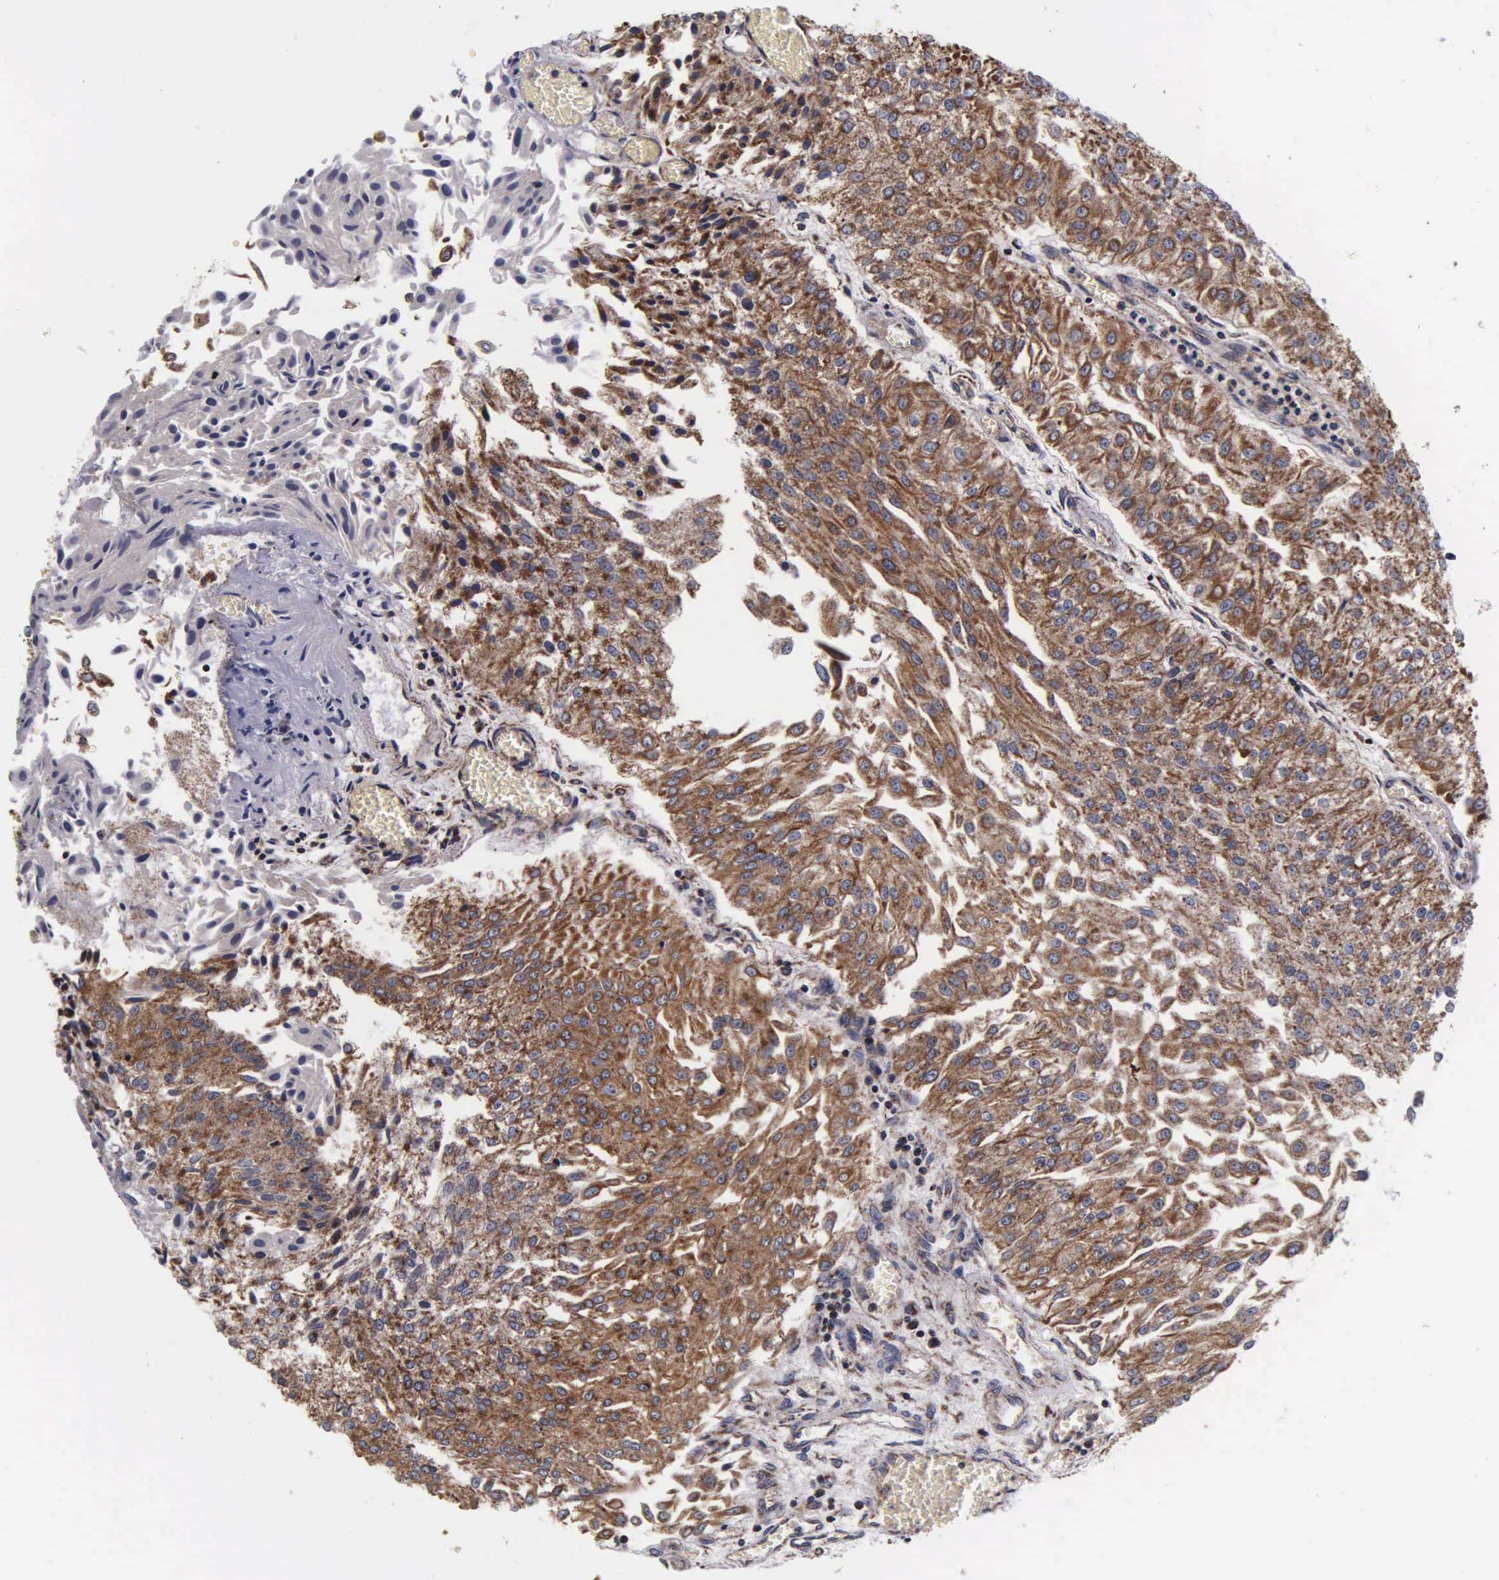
{"staining": {"intensity": "moderate", "quantity": ">75%", "location": "cytoplasmic/membranous"}, "tissue": "urothelial cancer", "cell_type": "Tumor cells", "image_type": "cancer", "snomed": [{"axis": "morphology", "description": "Urothelial carcinoma, Low grade"}, {"axis": "topography", "description": "Urinary bladder"}], "caption": "The histopathology image shows staining of urothelial cancer, revealing moderate cytoplasmic/membranous protein expression (brown color) within tumor cells.", "gene": "PSMA3", "patient": {"sex": "male", "age": 86}}